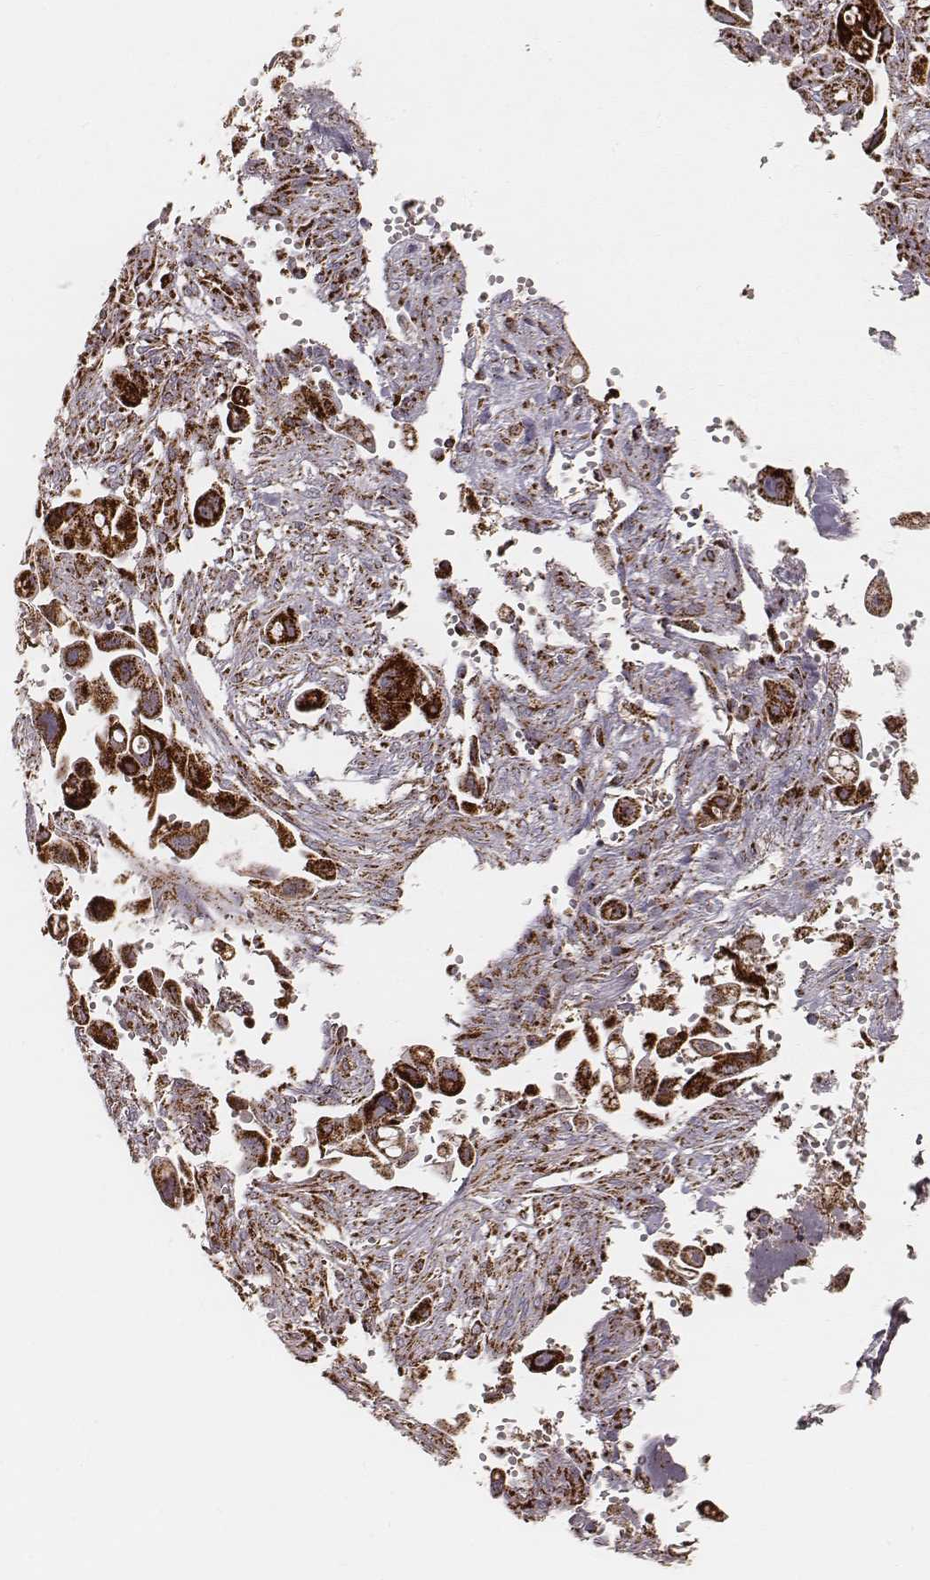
{"staining": {"intensity": "strong", "quantity": ">75%", "location": "cytoplasmic/membranous"}, "tissue": "pancreatic cancer", "cell_type": "Tumor cells", "image_type": "cancer", "snomed": [{"axis": "morphology", "description": "Adenocarcinoma, NOS"}, {"axis": "topography", "description": "Pancreas"}], "caption": "Immunohistochemical staining of human adenocarcinoma (pancreatic) exhibits high levels of strong cytoplasmic/membranous expression in about >75% of tumor cells.", "gene": "CS", "patient": {"sex": "male", "age": 50}}